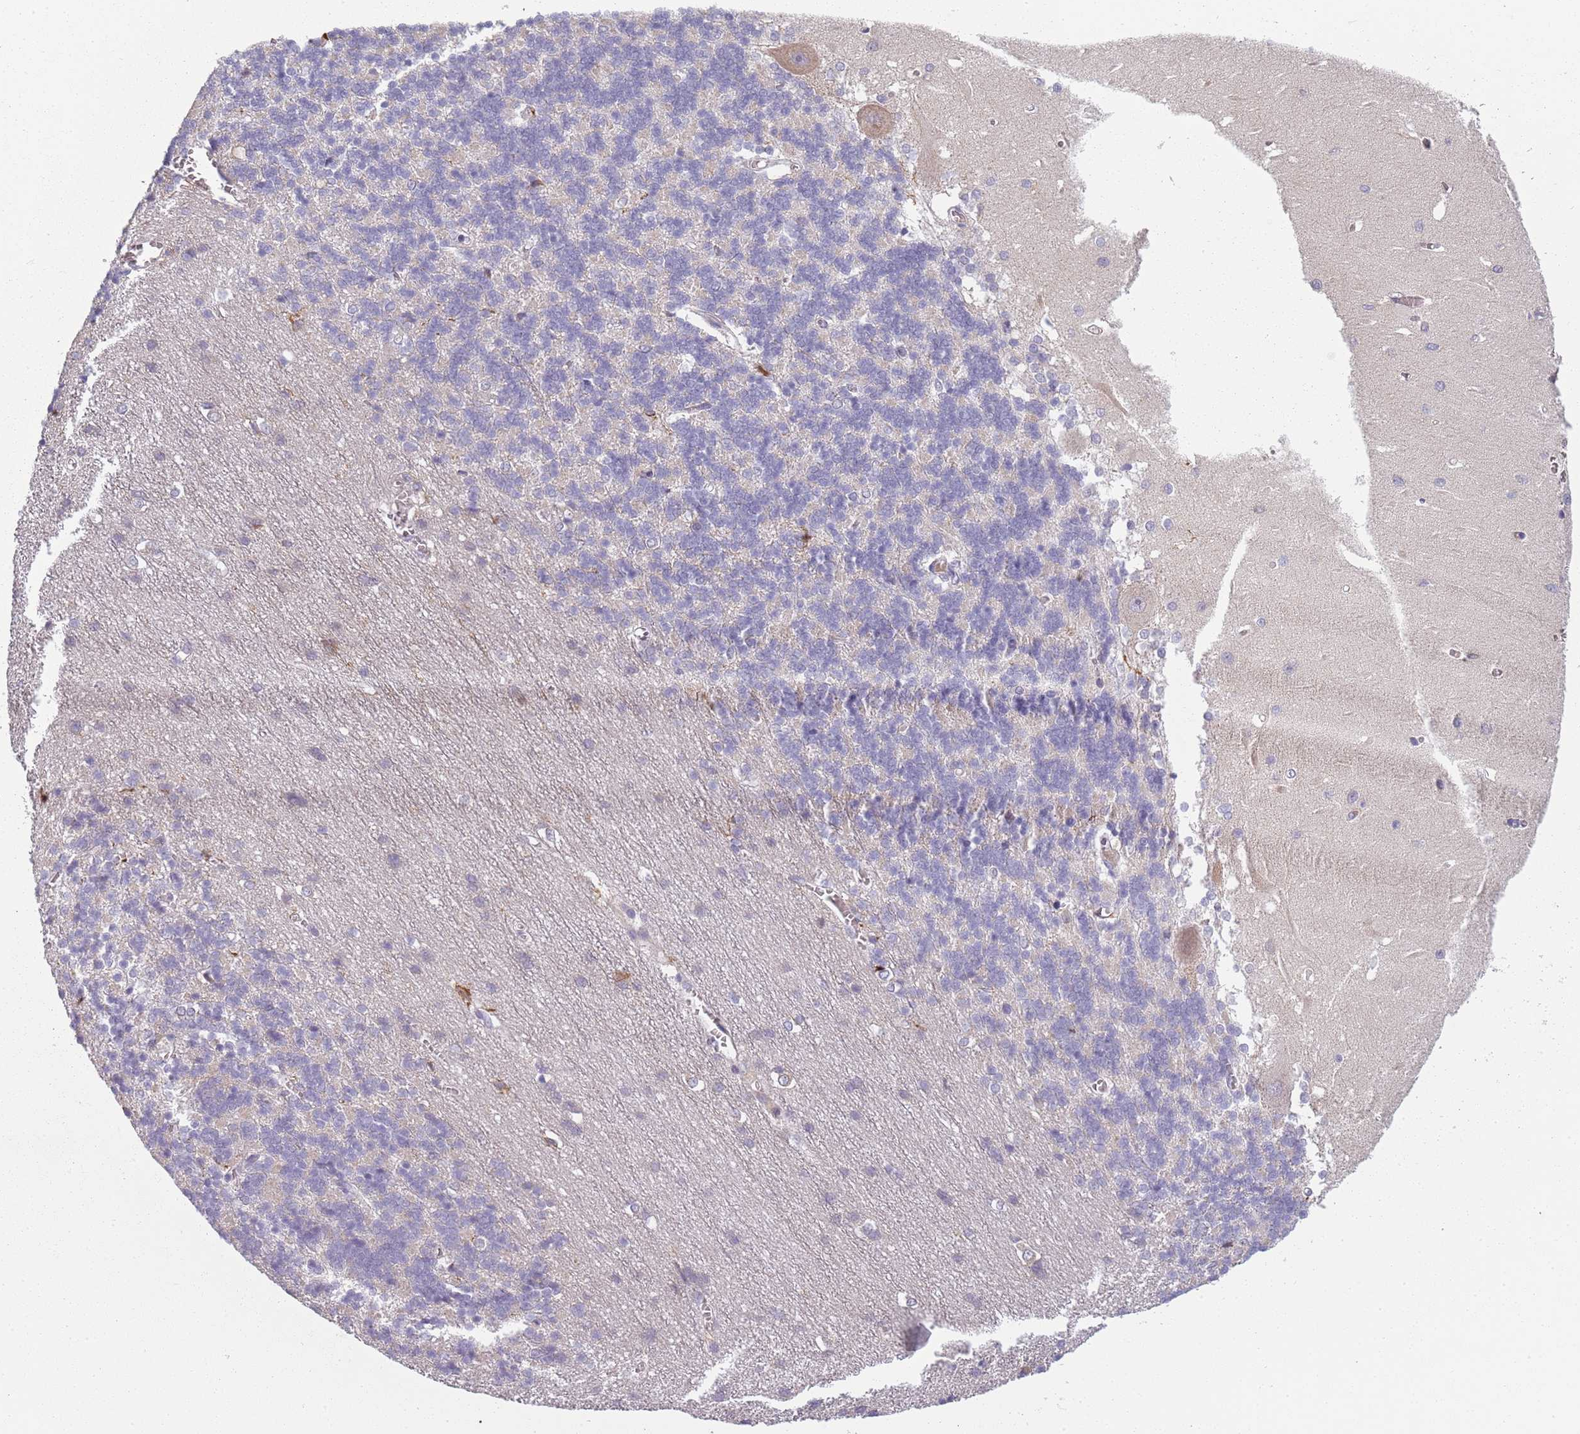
{"staining": {"intensity": "negative", "quantity": "none", "location": "none"}, "tissue": "cerebellum", "cell_type": "Cells in granular layer", "image_type": "normal", "snomed": [{"axis": "morphology", "description": "Normal tissue, NOS"}, {"axis": "topography", "description": "Cerebellum"}], "caption": "This is an immunohistochemistry (IHC) photomicrograph of benign cerebellum. There is no staining in cells in granular layer.", "gene": "CC2D2B", "patient": {"sex": "male", "age": 37}}